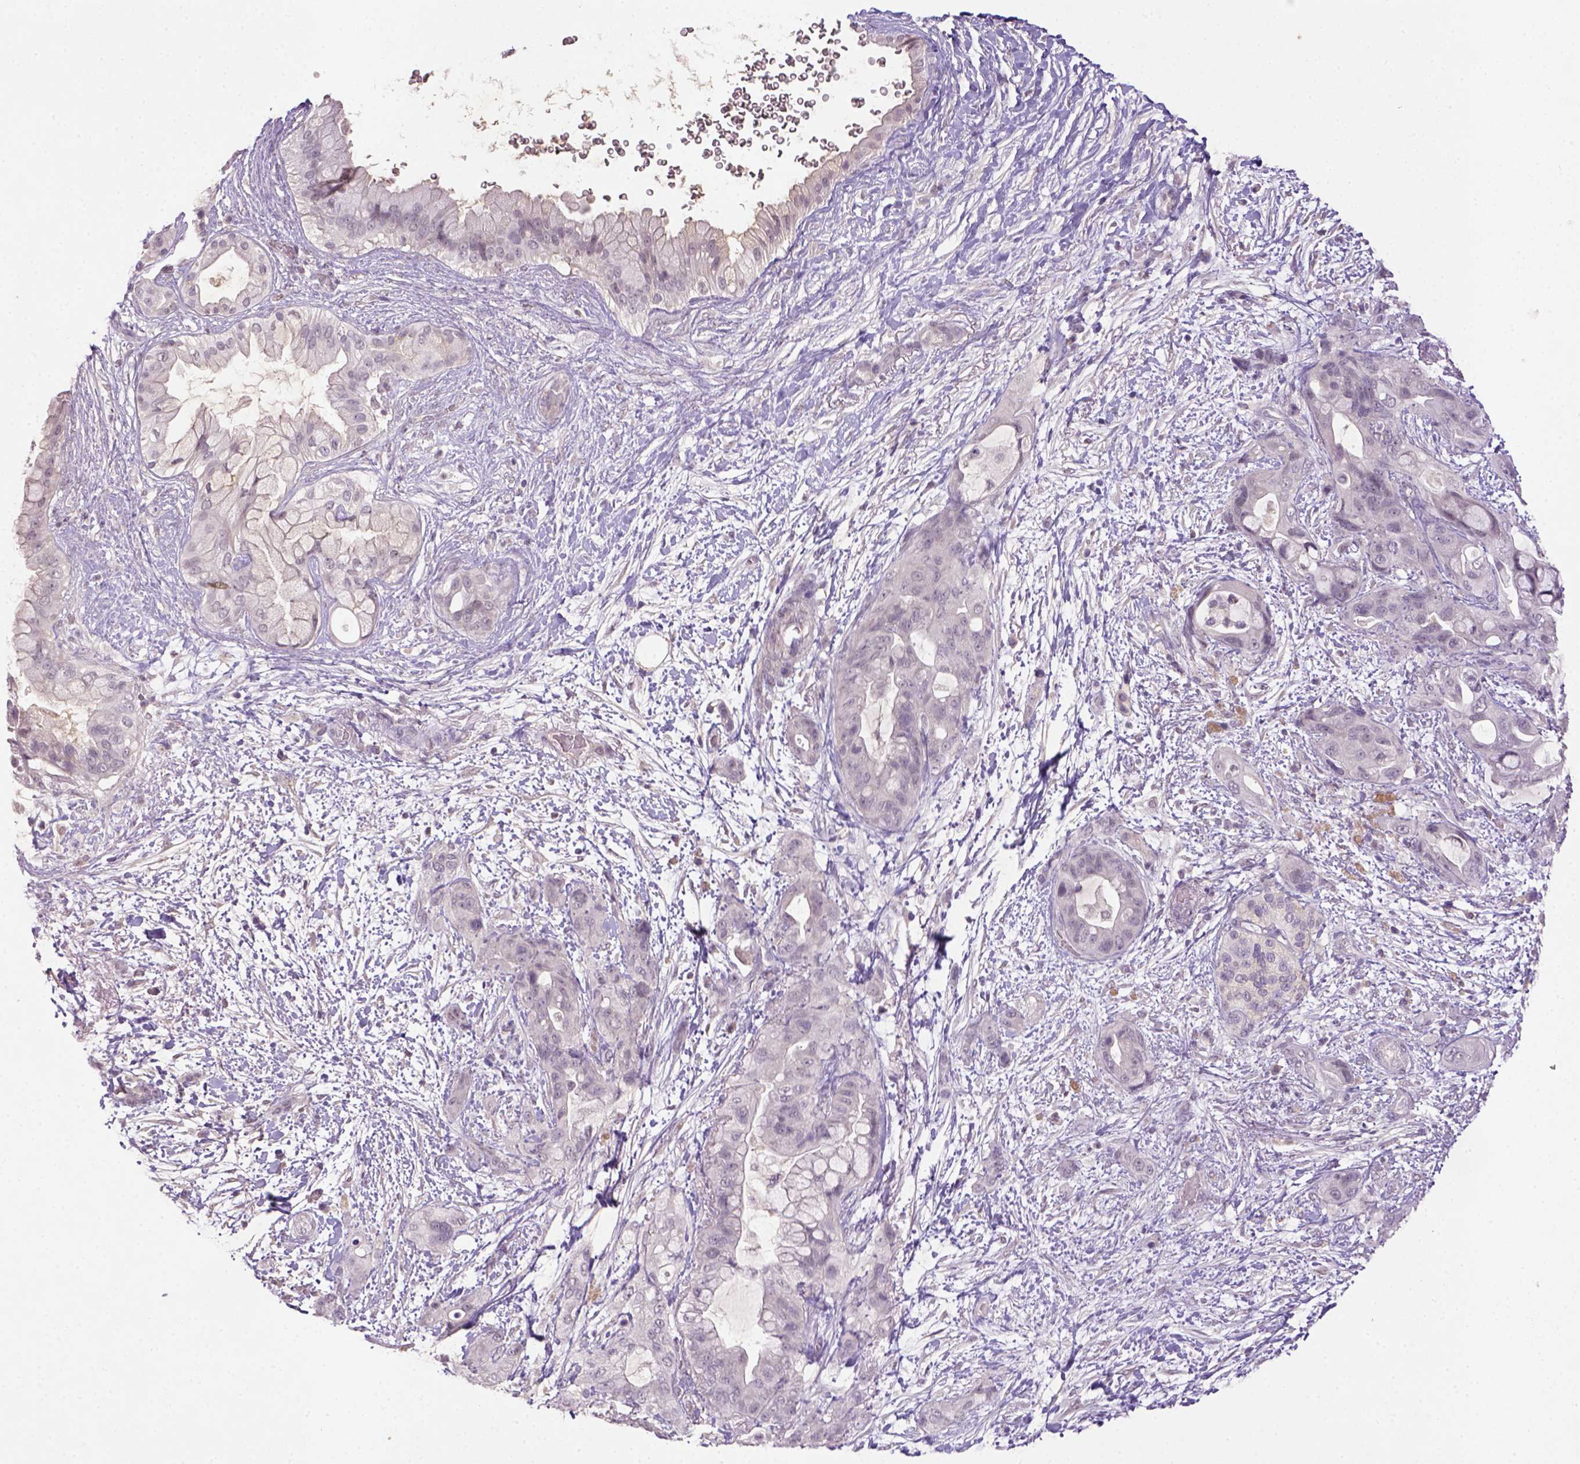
{"staining": {"intensity": "negative", "quantity": "none", "location": "none"}, "tissue": "pancreatic cancer", "cell_type": "Tumor cells", "image_type": "cancer", "snomed": [{"axis": "morphology", "description": "Adenocarcinoma, NOS"}, {"axis": "topography", "description": "Pancreas"}], "caption": "Image shows no protein staining in tumor cells of pancreatic cancer tissue.", "gene": "NLGN2", "patient": {"sex": "male", "age": 71}}